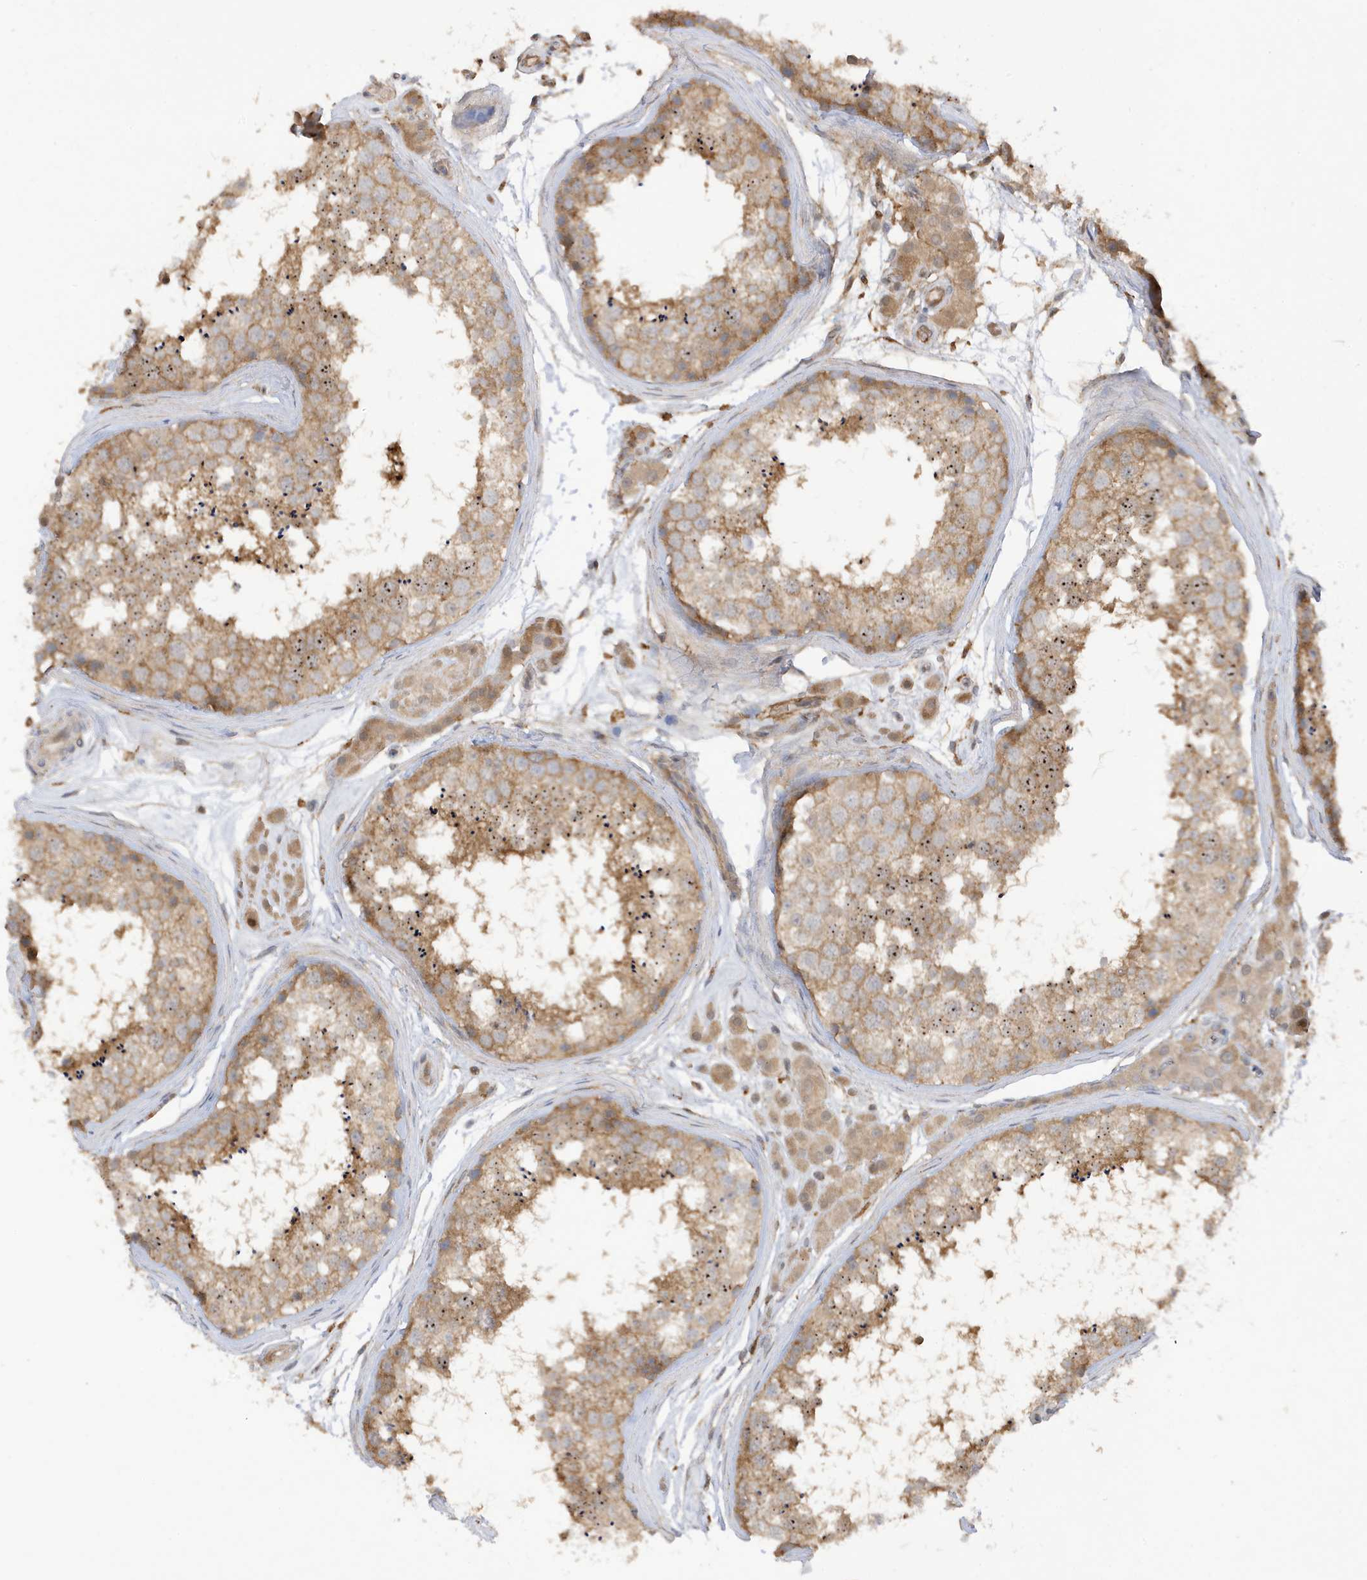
{"staining": {"intensity": "moderate", "quantity": ">75%", "location": "cytoplasmic/membranous"}, "tissue": "testis", "cell_type": "Cells in seminiferous ducts", "image_type": "normal", "snomed": [{"axis": "morphology", "description": "Normal tissue, NOS"}, {"axis": "topography", "description": "Testis"}], "caption": "An immunohistochemistry photomicrograph of unremarkable tissue is shown. Protein staining in brown highlights moderate cytoplasmic/membranous positivity in testis within cells in seminiferous ducts.", "gene": "PHACTR2", "patient": {"sex": "male", "age": 56}}